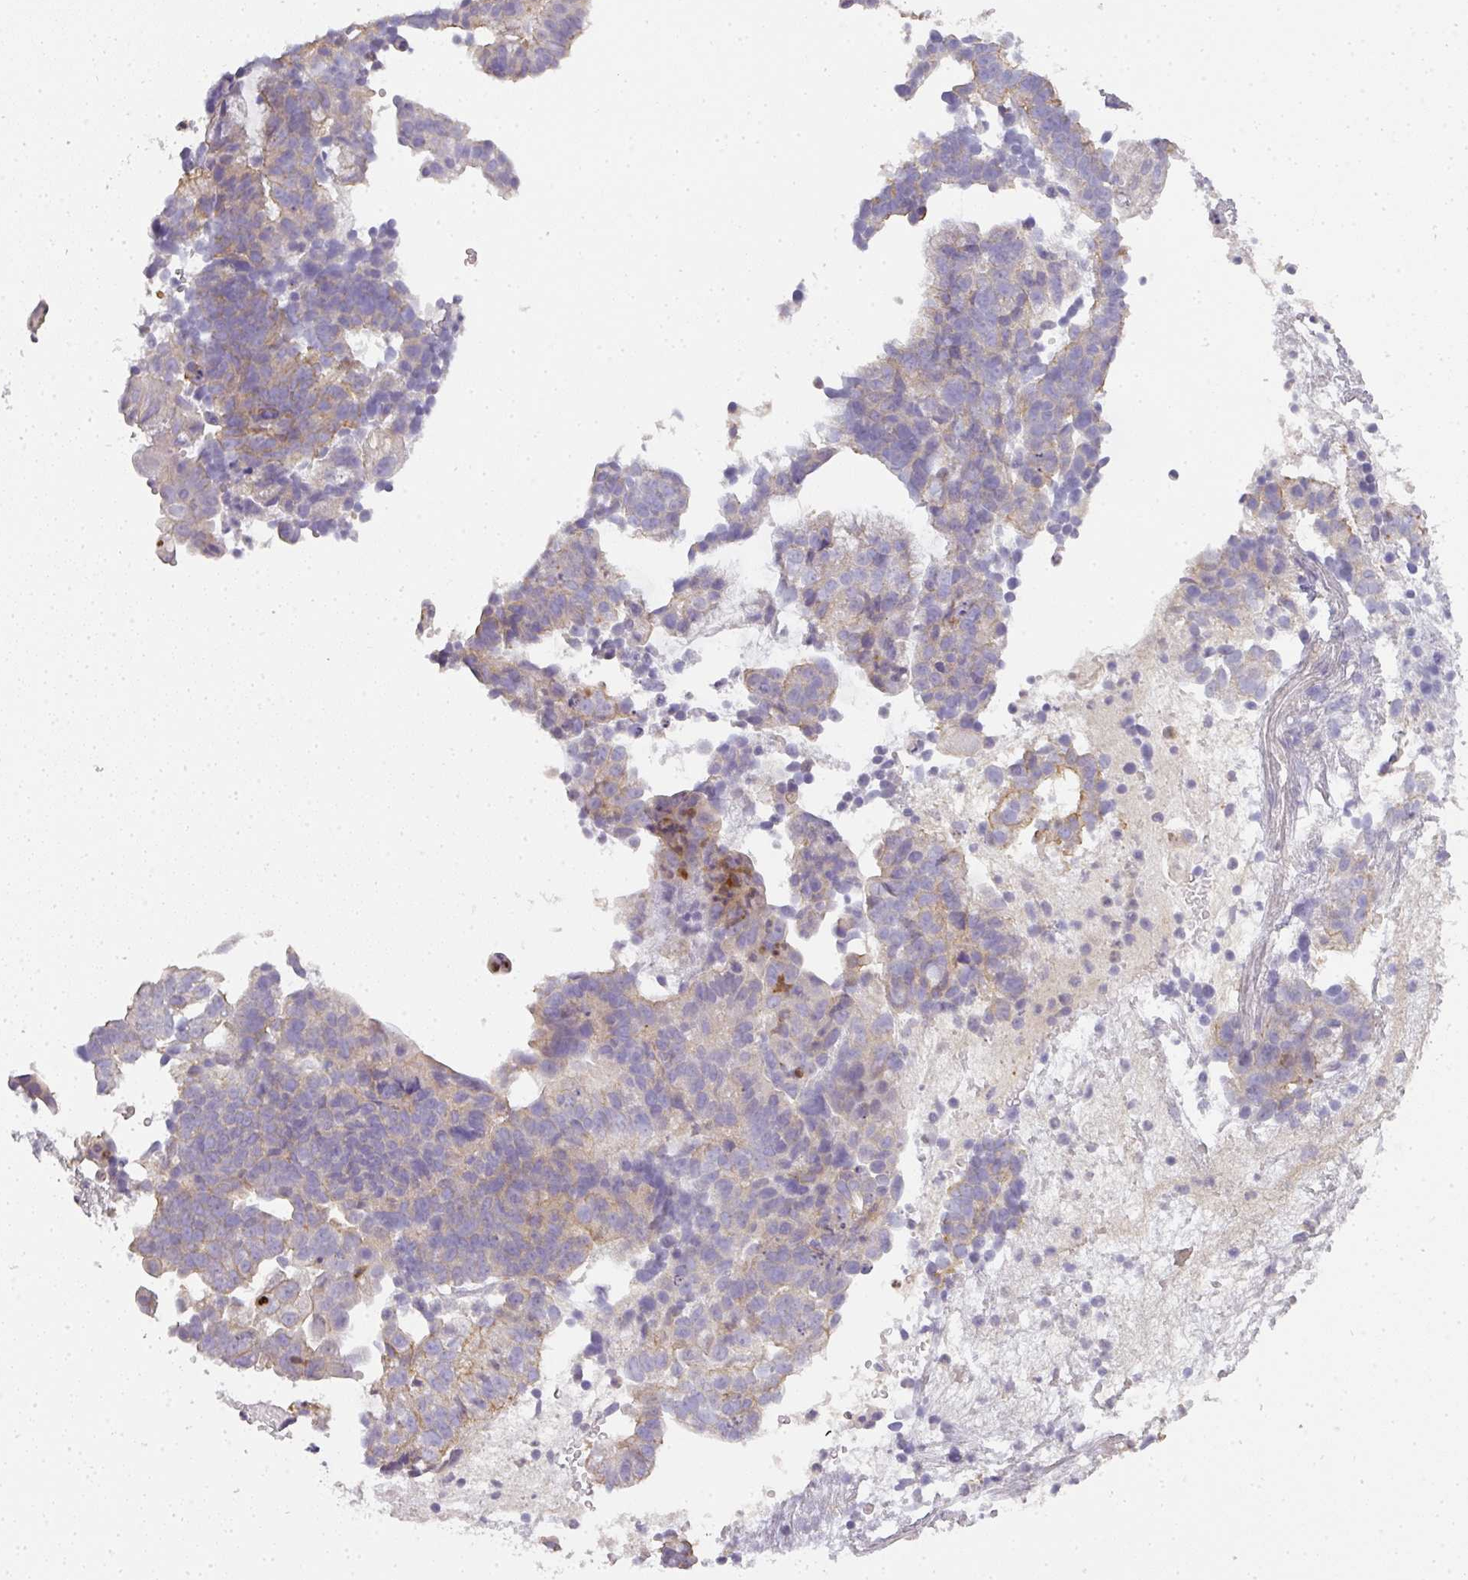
{"staining": {"intensity": "weak", "quantity": "25%-75%", "location": "cytoplasmic/membranous"}, "tissue": "endometrial cancer", "cell_type": "Tumor cells", "image_type": "cancer", "snomed": [{"axis": "morphology", "description": "Adenocarcinoma, NOS"}, {"axis": "topography", "description": "Endometrium"}], "caption": "IHC staining of endometrial cancer (adenocarcinoma), which exhibits low levels of weak cytoplasmic/membranous expression in about 25%-75% of tumor cells indicating weak cytoplasmic/membranous protein positivity. The staining was performed using DAB (brown) for protein detection and nuclei were counterstained in hematoxylin (blue).", "gene": "HHEX", "patient": {"sex": "female", "age": 76}}